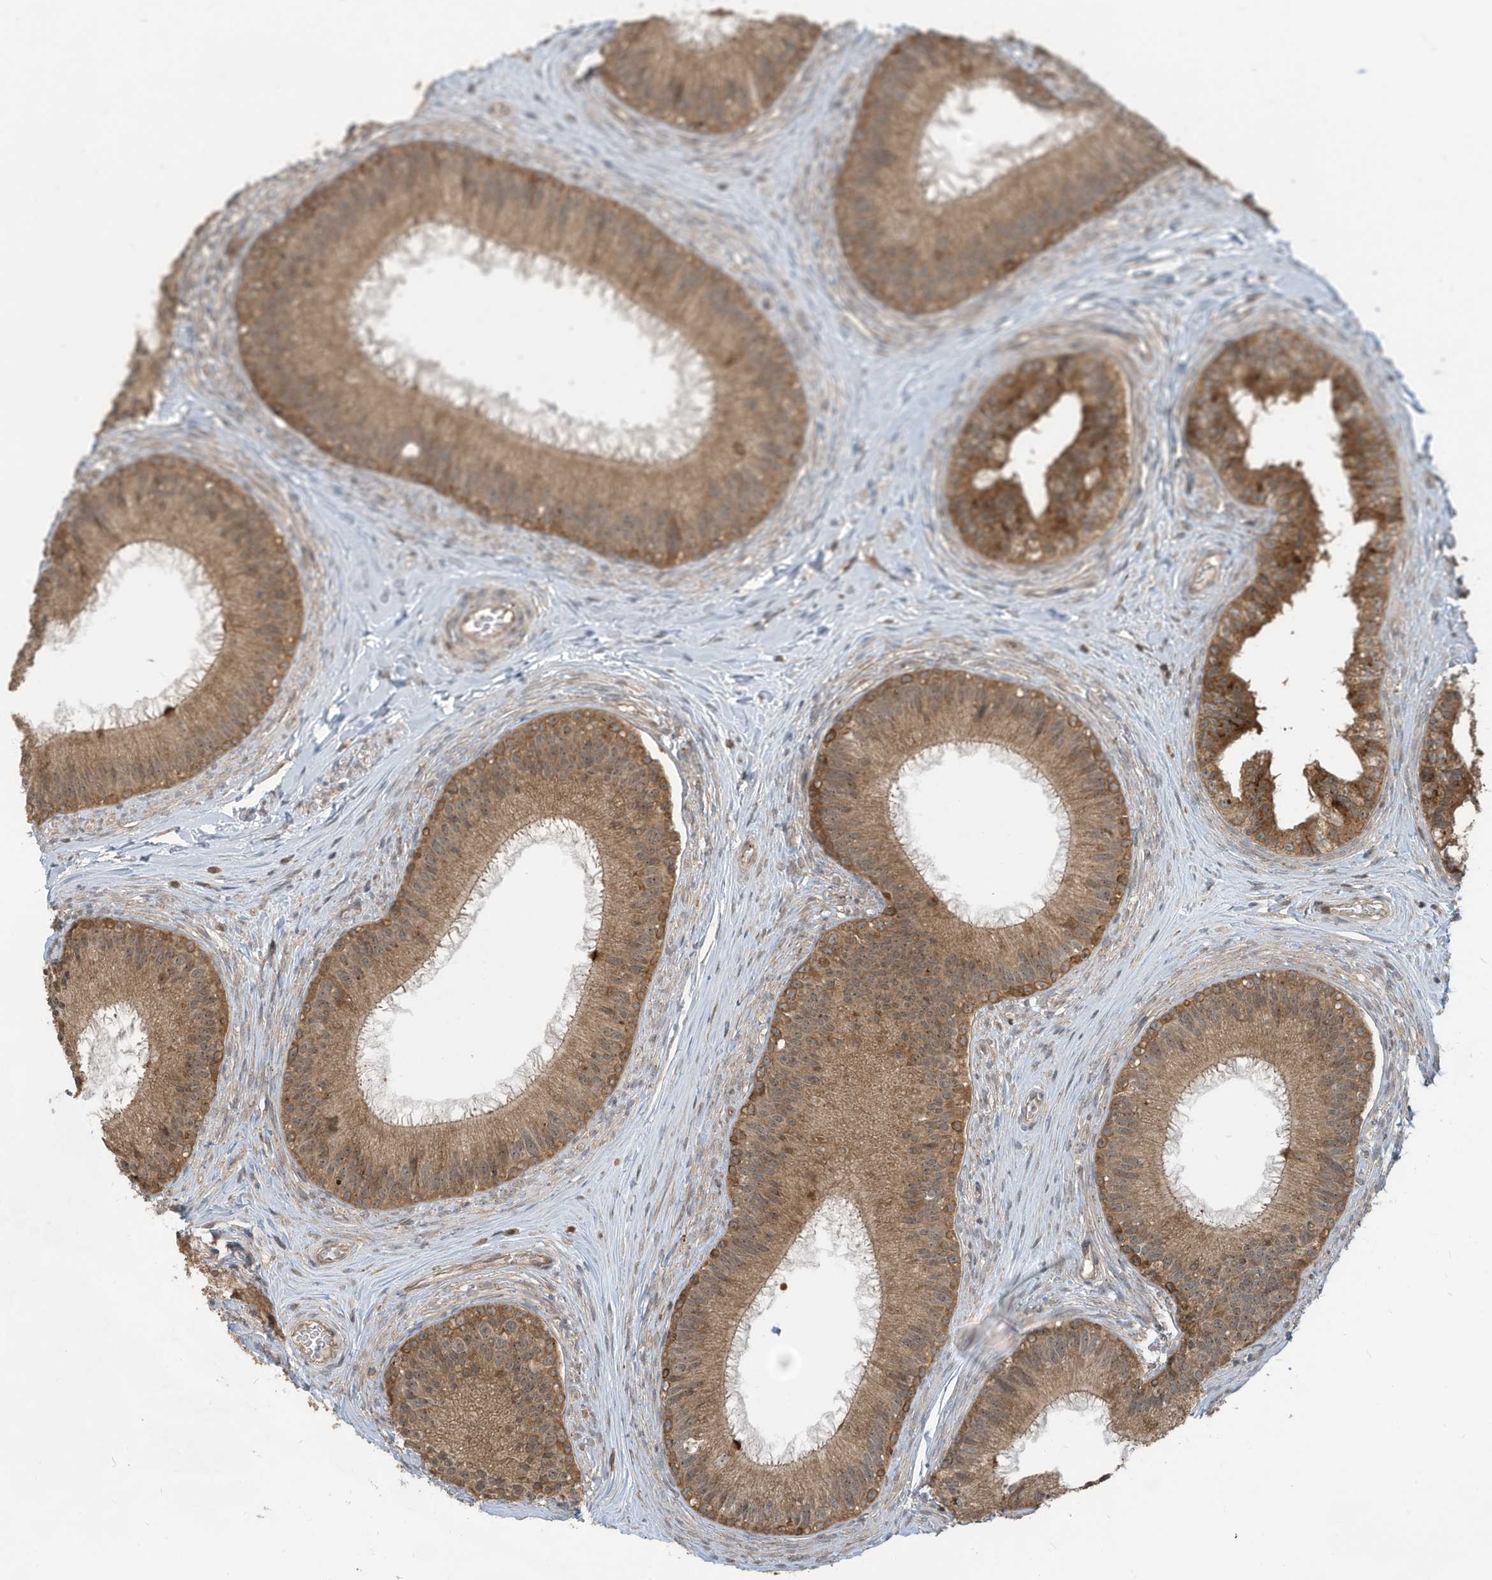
{"staining": {"intensity": "moderate", "quantity": ">75%", "location": "cytoplasmic/membranous"}, "tissue": "epididymis", "cell_type": "Glandular cells", "image_type": "normal", "snomed": [{"axis": "morphology", "description": "Normal tissue, NOS"}, {"axis": "topography", "description": "Epididymis"}], "caption": "A histopathology image of human epididymis stained for a protein reveals moderate cytoplasmic/membranous brown staining in glandular cells.", "gene": "CARF", "patient": {"sex": "male", "age": 27}}